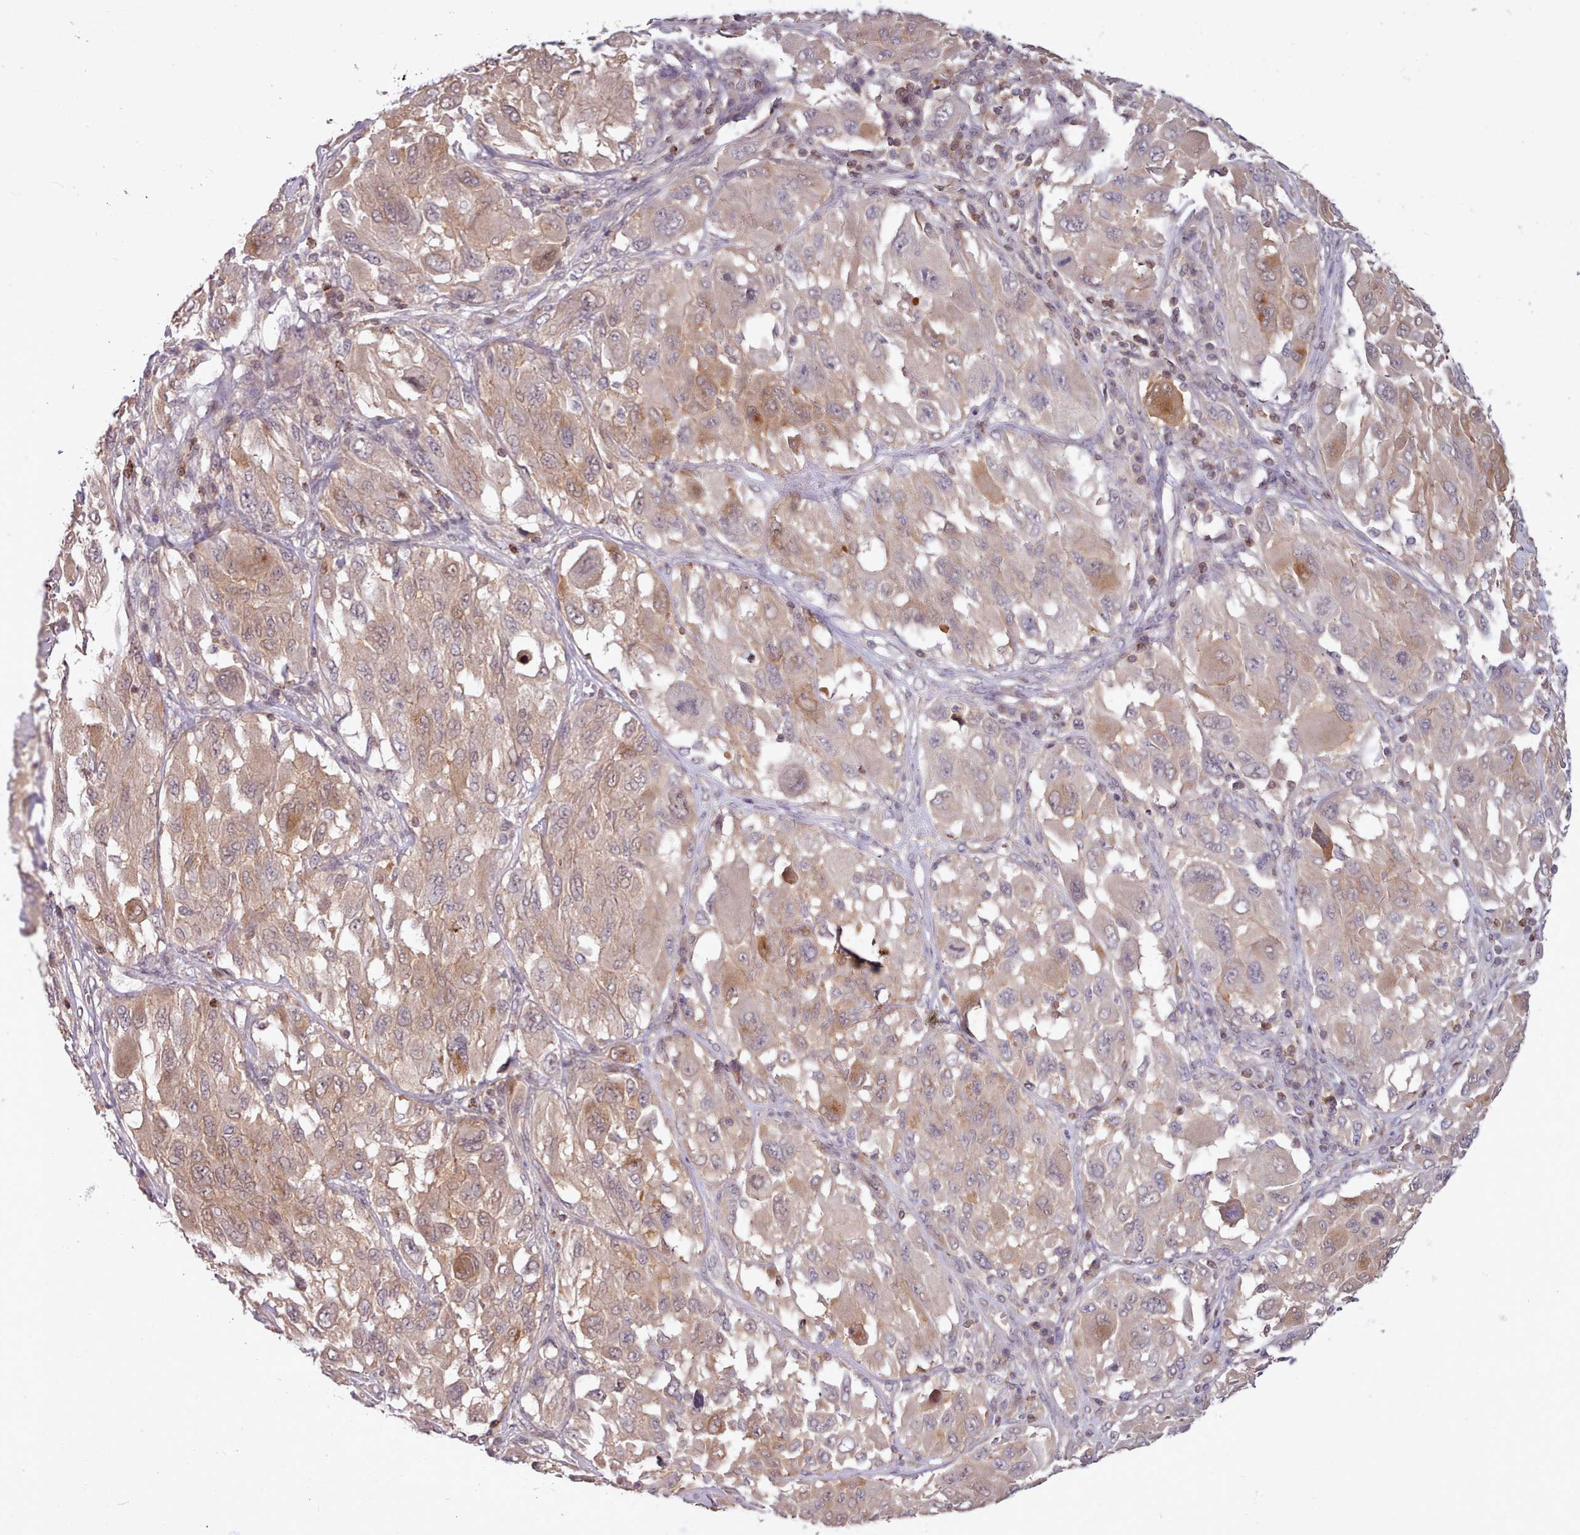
{"staining": {"intensity": "moderate", "quantity": "25%-75%", "location": "cytoplasmic/membranous"}, "tissue": "melanoma", "cell_type": "Tumor cells", "image_type": "cancer", "snomed": [{"axis": "morphology", "description": "Malignant melanoma, NOS"}, {"axis": "topography", "description": "Skin"}], "caption": "There is medium levels of moderate cytoplasmic/membranous positivity in tumor cells of malignant melanoma, as demonstrated by immunohistochemical staining (brown color).", "gene": "ARL17A", "patient": {"sex": "female", "age": 91}}